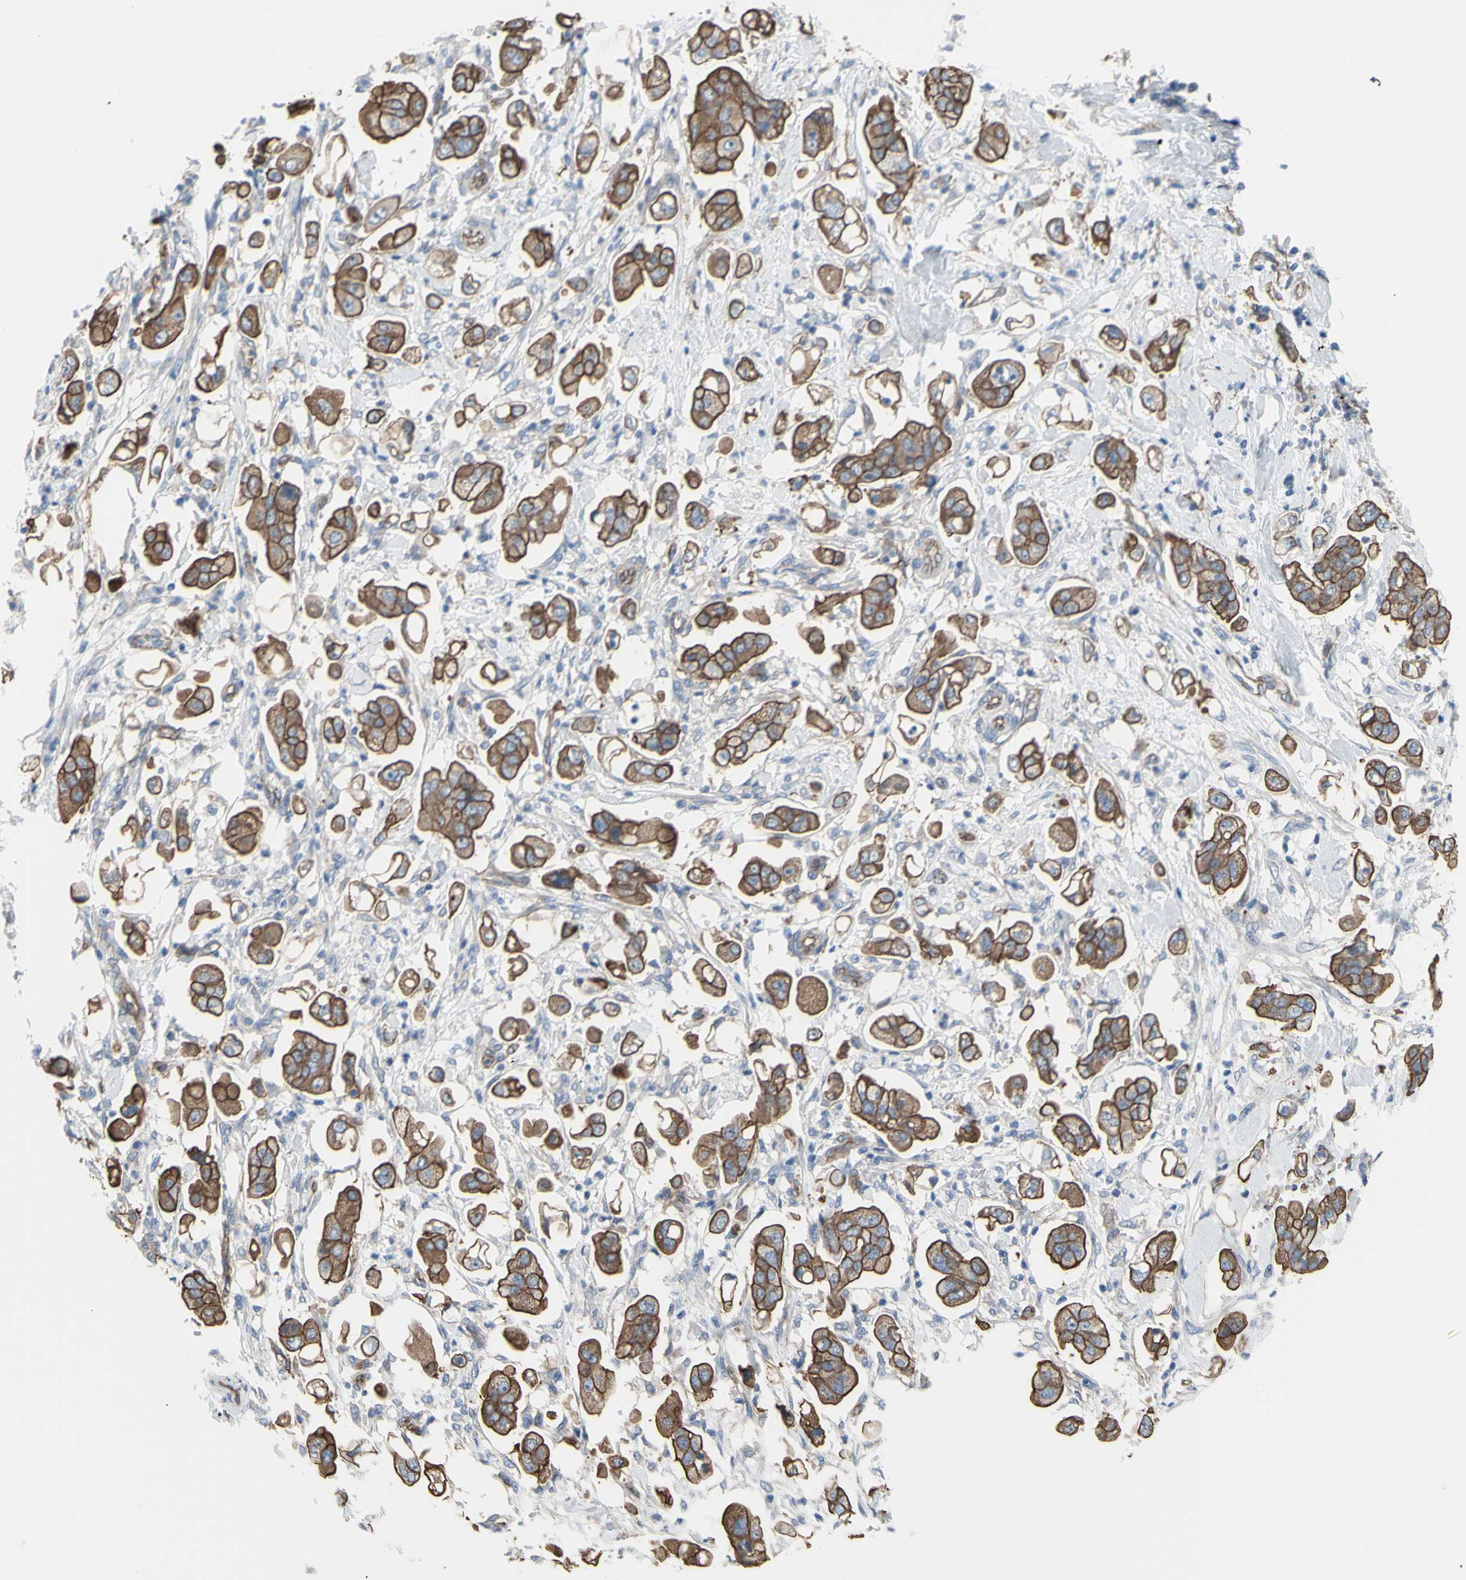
{"staining": {"intensity": "strong", "quantity": ">75%", "location": "cytoplasmic/membranous"}, "tissue": "stomach cancer", "cell_type": "Tumor cells", "image_type": "cancer", "snomed": [{"axis": "morphology", "description": "Adenocarcinoma, NOS"}, {"axis": "topography", "description": "Stomach"}], "caption": "Approximately >75% of tumor cells in human stomach cancer reveal strong cytoplasmic/membranous protein positivity as visualized by brown immunohistochemical staining.", "gene": "TPBG", "patient": {"sex": "male", "age": 62}}